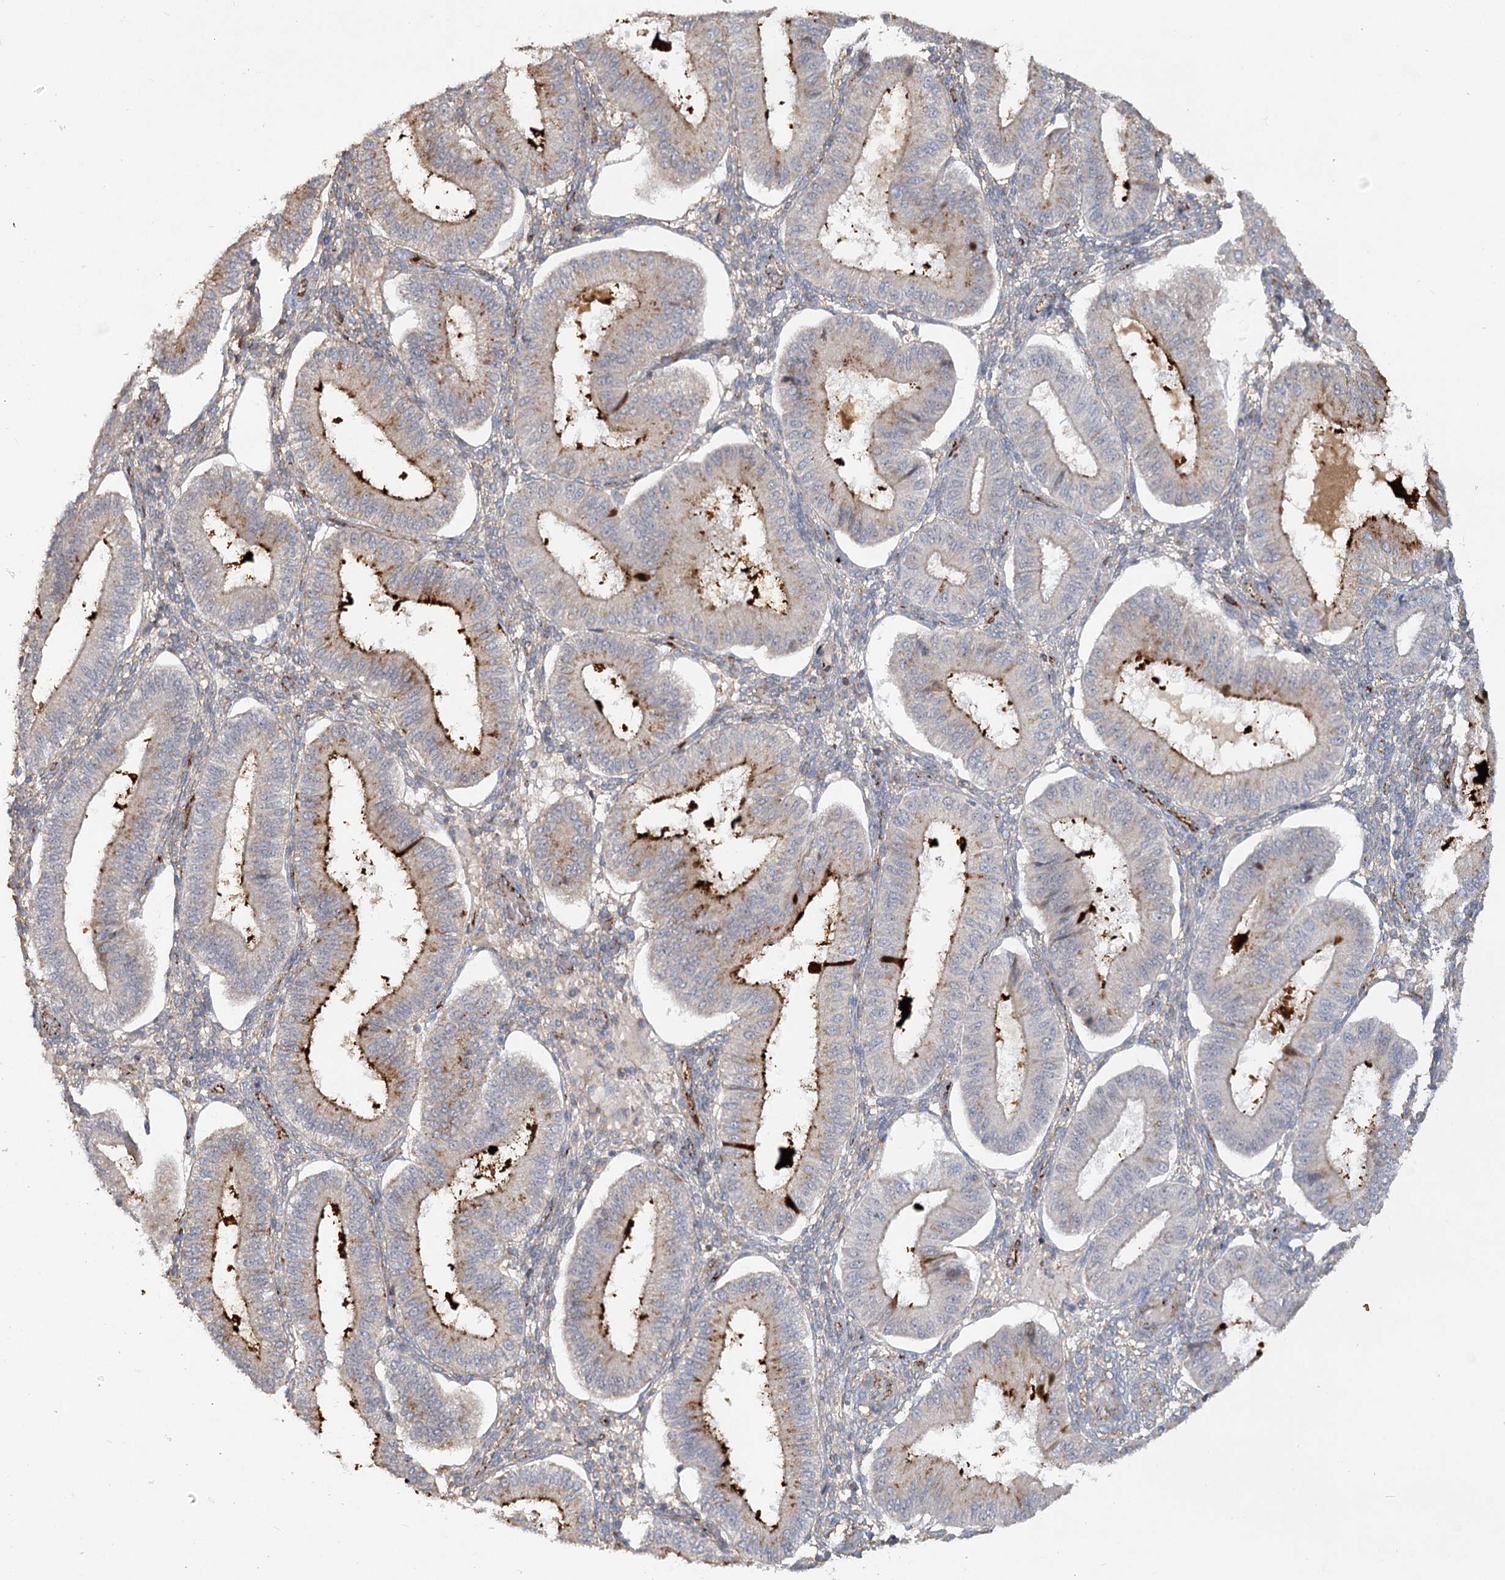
{"staining": {"intensity": "negative", "quantity": "none", "location": "none"}, "tissue": "endometrium", "cell_type": "Cells in endometrial stroma", "image_type": "normal", "snomed": [{"axis": "morphology", "description": "Normal tissue, NOS"}, {"axis": "topography", "description": "Endometrium"}], "caption": "DAB immunohistochemical staining of benign endometrium demonstrates no significant positivity in cells in endometrial stroma.", "gene": "KBTBD4", "patient": {"sex": "female", "age": 39}}